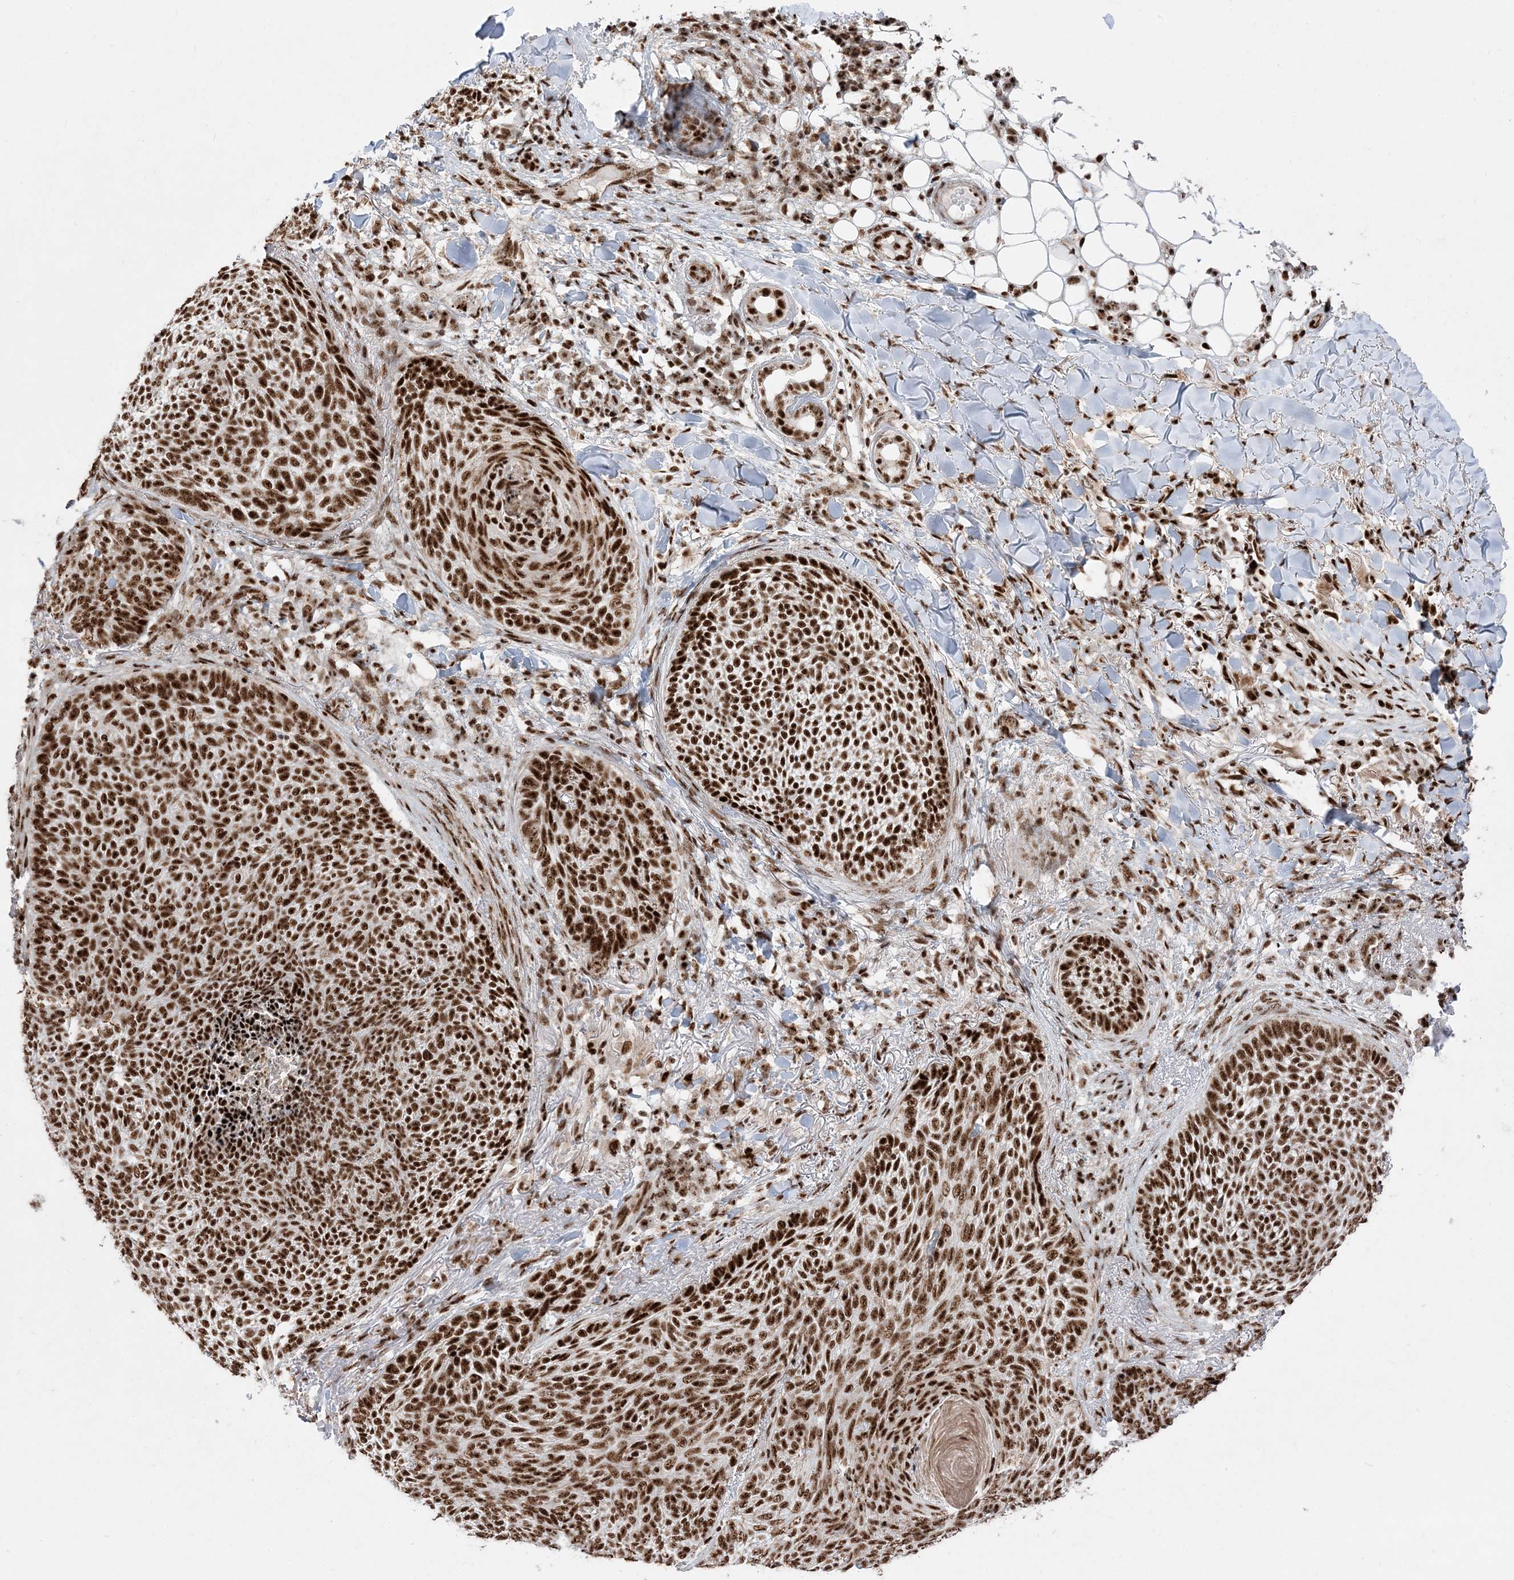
{"staining": {"intensity": "strong", "quantity": ">75%", "location": "nuclear"}, "tissue": "skin cancer", "cell_type": "Tumor cells", "image_type": "cancer", "snomed": [{"axis": "morphology", "description": "Basal cell carcinoma"}, {"axis": "topography", "description": "Skin"}], "caption": "The image displays immunohistochemical staining of skin cancer. There is strong nuclear staining is present in approximately >75% of tumor cells.", "gene": "RBM17", "patient": {"sex": "male", "age": 85}}